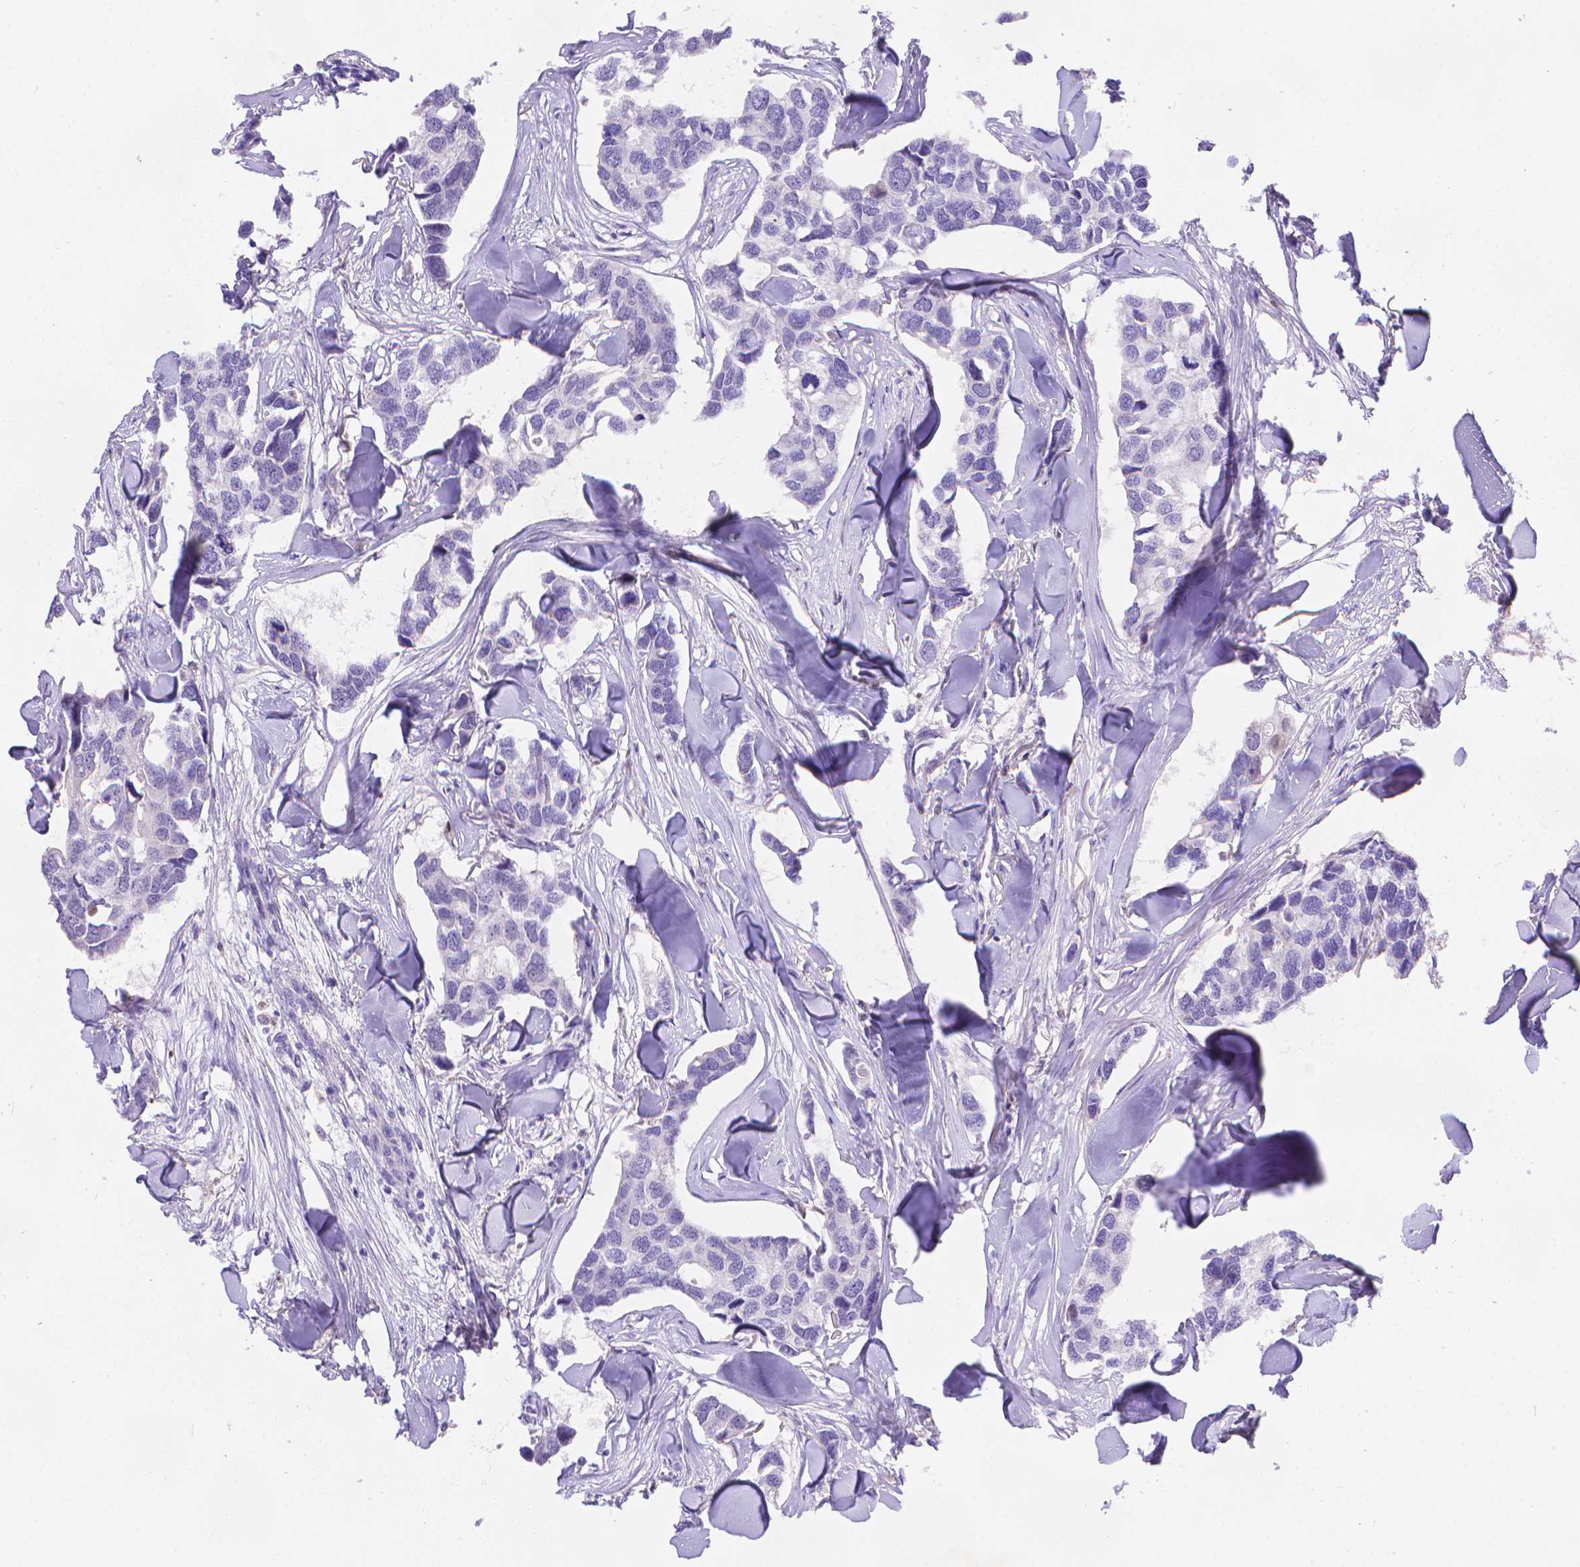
{"staining": {"intensity": "negative", "quantity": "none", "location": "none"}, "tissue": "breast cancer", "cell_type": "Tumor cells", "image_type": "cancer", "snomed": [{"axis": "morphology", "description": "Duct carcinoma"}, {"axis": "topography", "description": "Breast"}], "caption": "Immunohistochemistry micrograph of neoplastic tissue: intraductal carcinoma (breast) stained with DAB reveals no significant protein positivity in tumor cells.", "gene": "FGD2", "patient": {"sex": "female", "age": 83}}